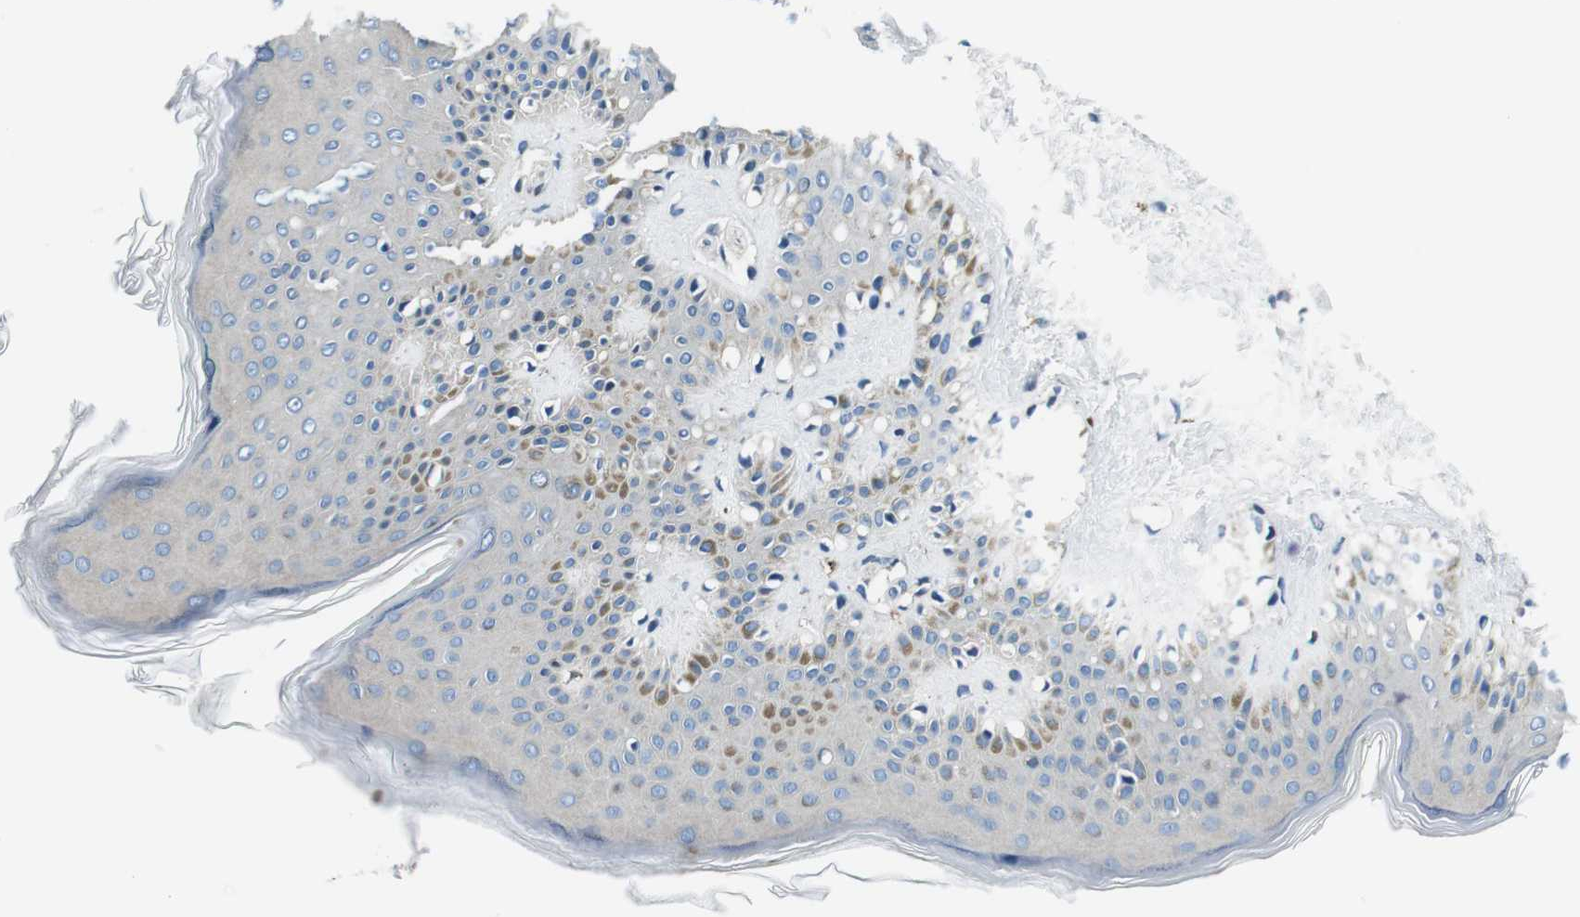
{"staining": {"intensity": "negative", "quantity": "none", "location": "none"}, "tissue": "skin", "cell_type": "Fibroblasts", "image_type": "normal", "snomed": [{"axis": "morphology", "description": "Normal tissue, NOS"}, {"axis": "topography", "description": "Skin"}], "caption": "Skin was stained to show a protein in brown. There is no significant staining in fibroblasts. The staining is performed using DAB brown chromogen with nuclei counter-stained in using hematoxylin.", "gene": "KCNJ5", "patient": {"sex": "male", "age": 16}}